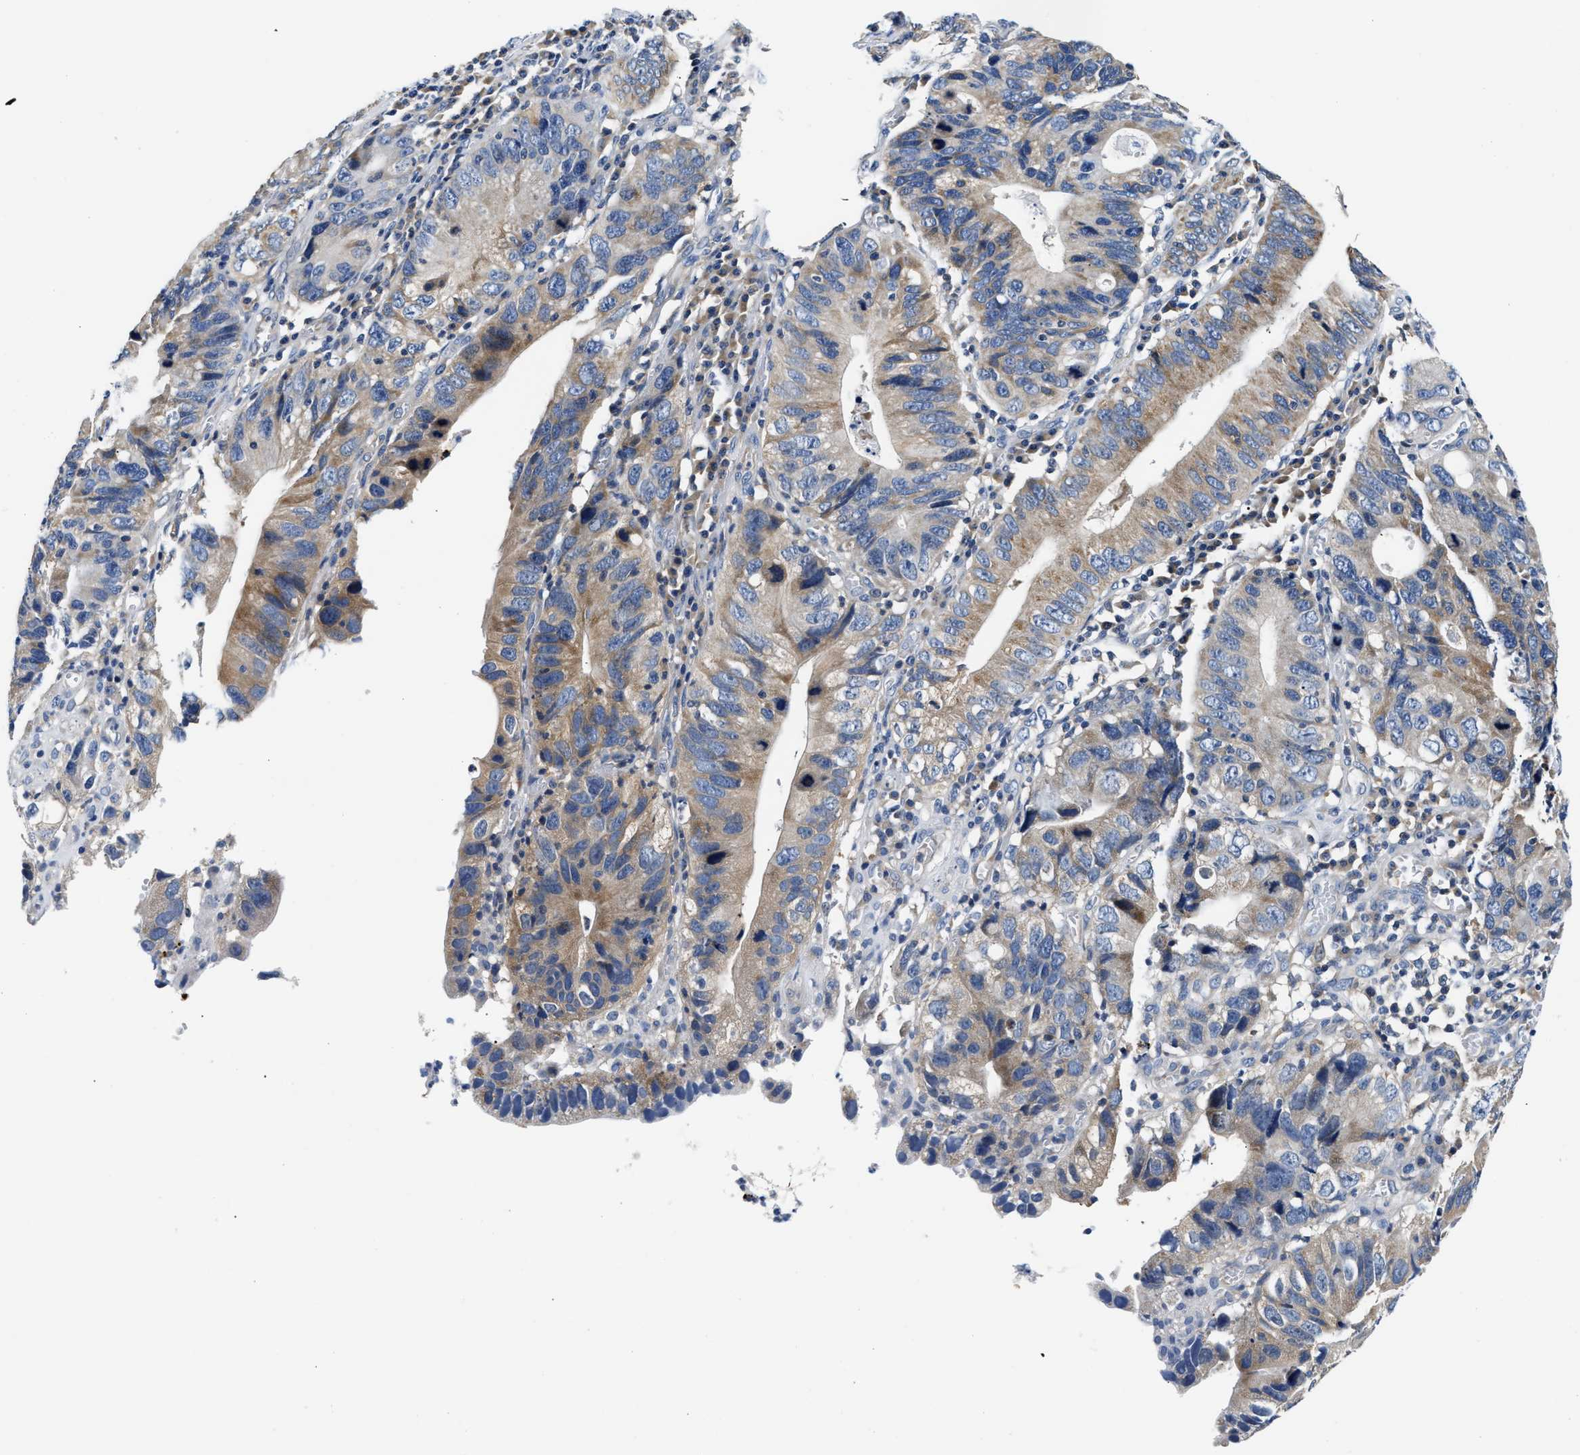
{"staining": {"intensity": "moderate", "quantity": "<25%", "location": "cytoplasmic/membranous"}, "tissue": "stomach cancer", "cell_type": "Tumor cells", "image_type": "cancer", "snomed": [{"axis": "morphology", "description": "Adenocarcinoma, NOS"}, {"axis": "topography", "description": "Stomach"}], "caption": "Immunohistochemistry (IHC) (DAB) staining of human adenocarcinoma (stomach) displays moderate cytoplasmic/membranous protein positivity in approximately <25% of tumor cells.", "gene": "FAM185A", "patient": {"sex": "male", "age": 59}}